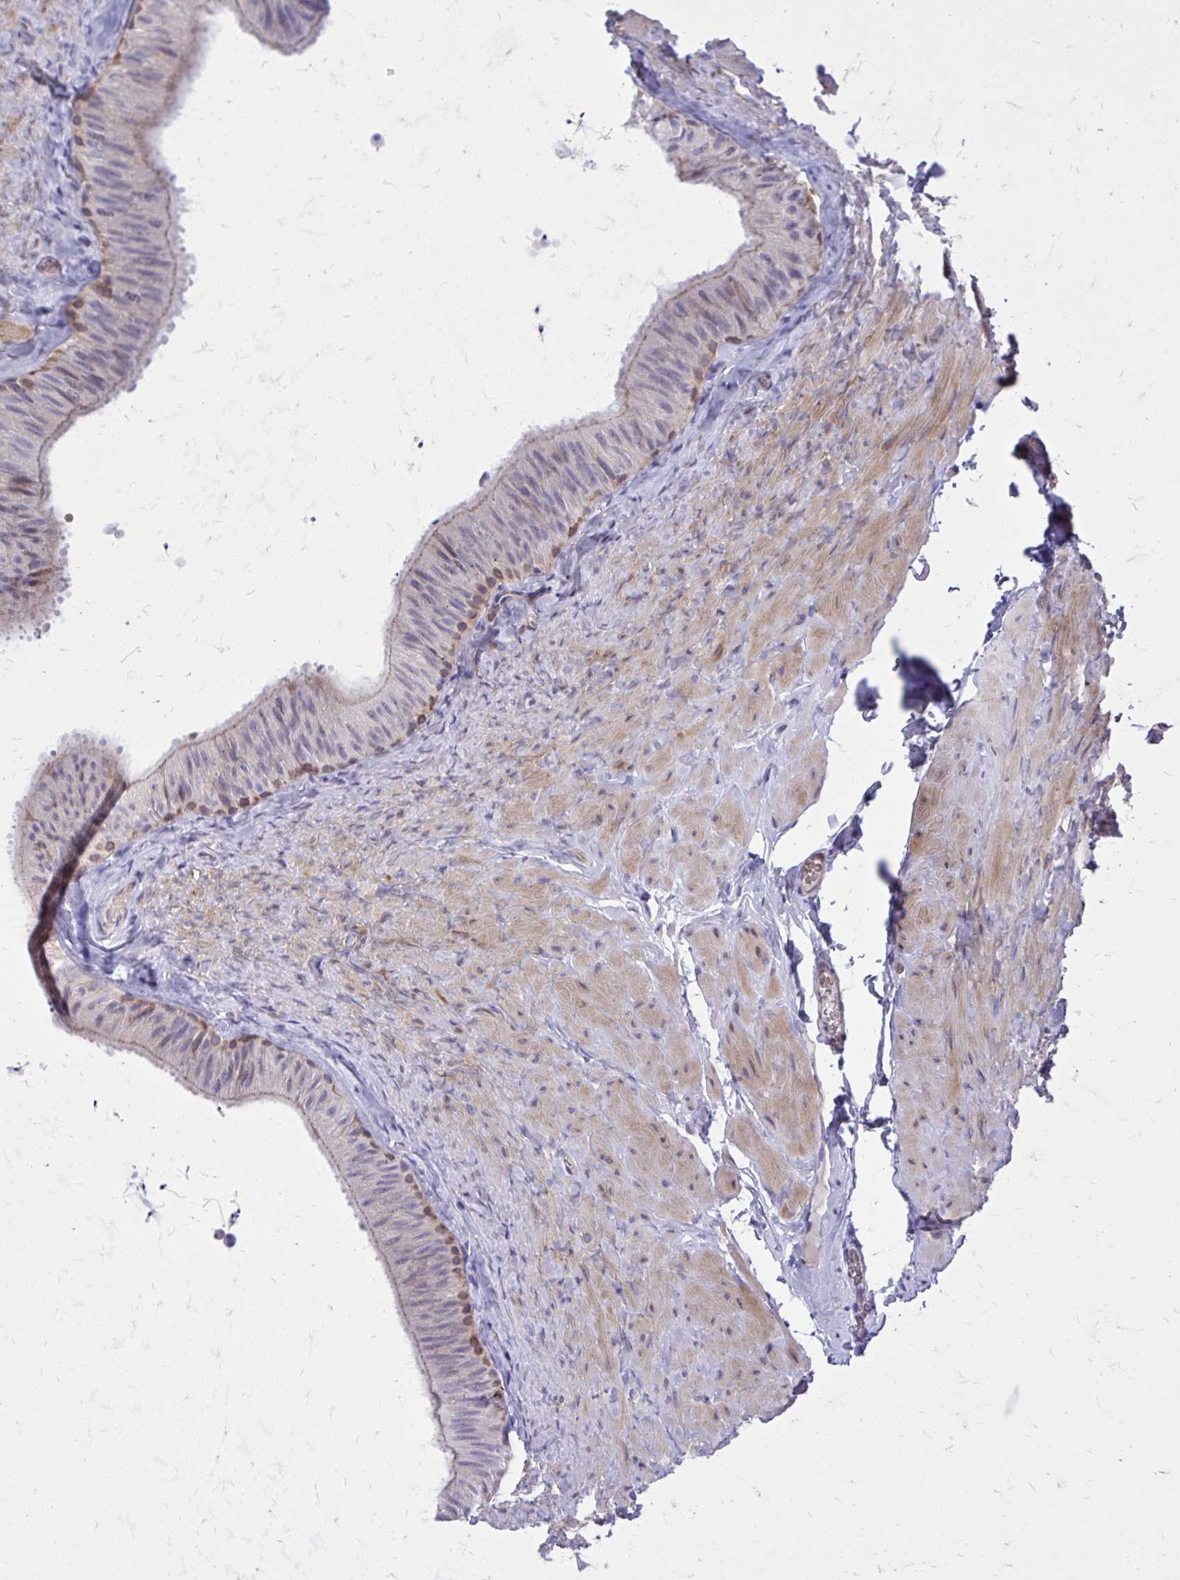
{"staining": {"intensity": "moderate", "quantity": "<25%", "location": "cytoplasmic/membranous"}, "tissue": "epididymis", "cell_type": "Glandular cells", "image_type": "normal", "snomed": [{"axis": "morphology", "description": "Normal tissue, NOS"}, {"axis": "topography", "description": "Epididymis, spermatic cord, NOS"}, {"axis": "topography", "description": "Epididymis"}], "caption": "Immunohistochemistry (DAB) staining of benign epididymis shows moderate cytoplasmic/membranous protein positivity in approximately <25% of glandular cells.", "gene": "ADAMTSL1", "patient": {"sex": "male", "age": 31}}